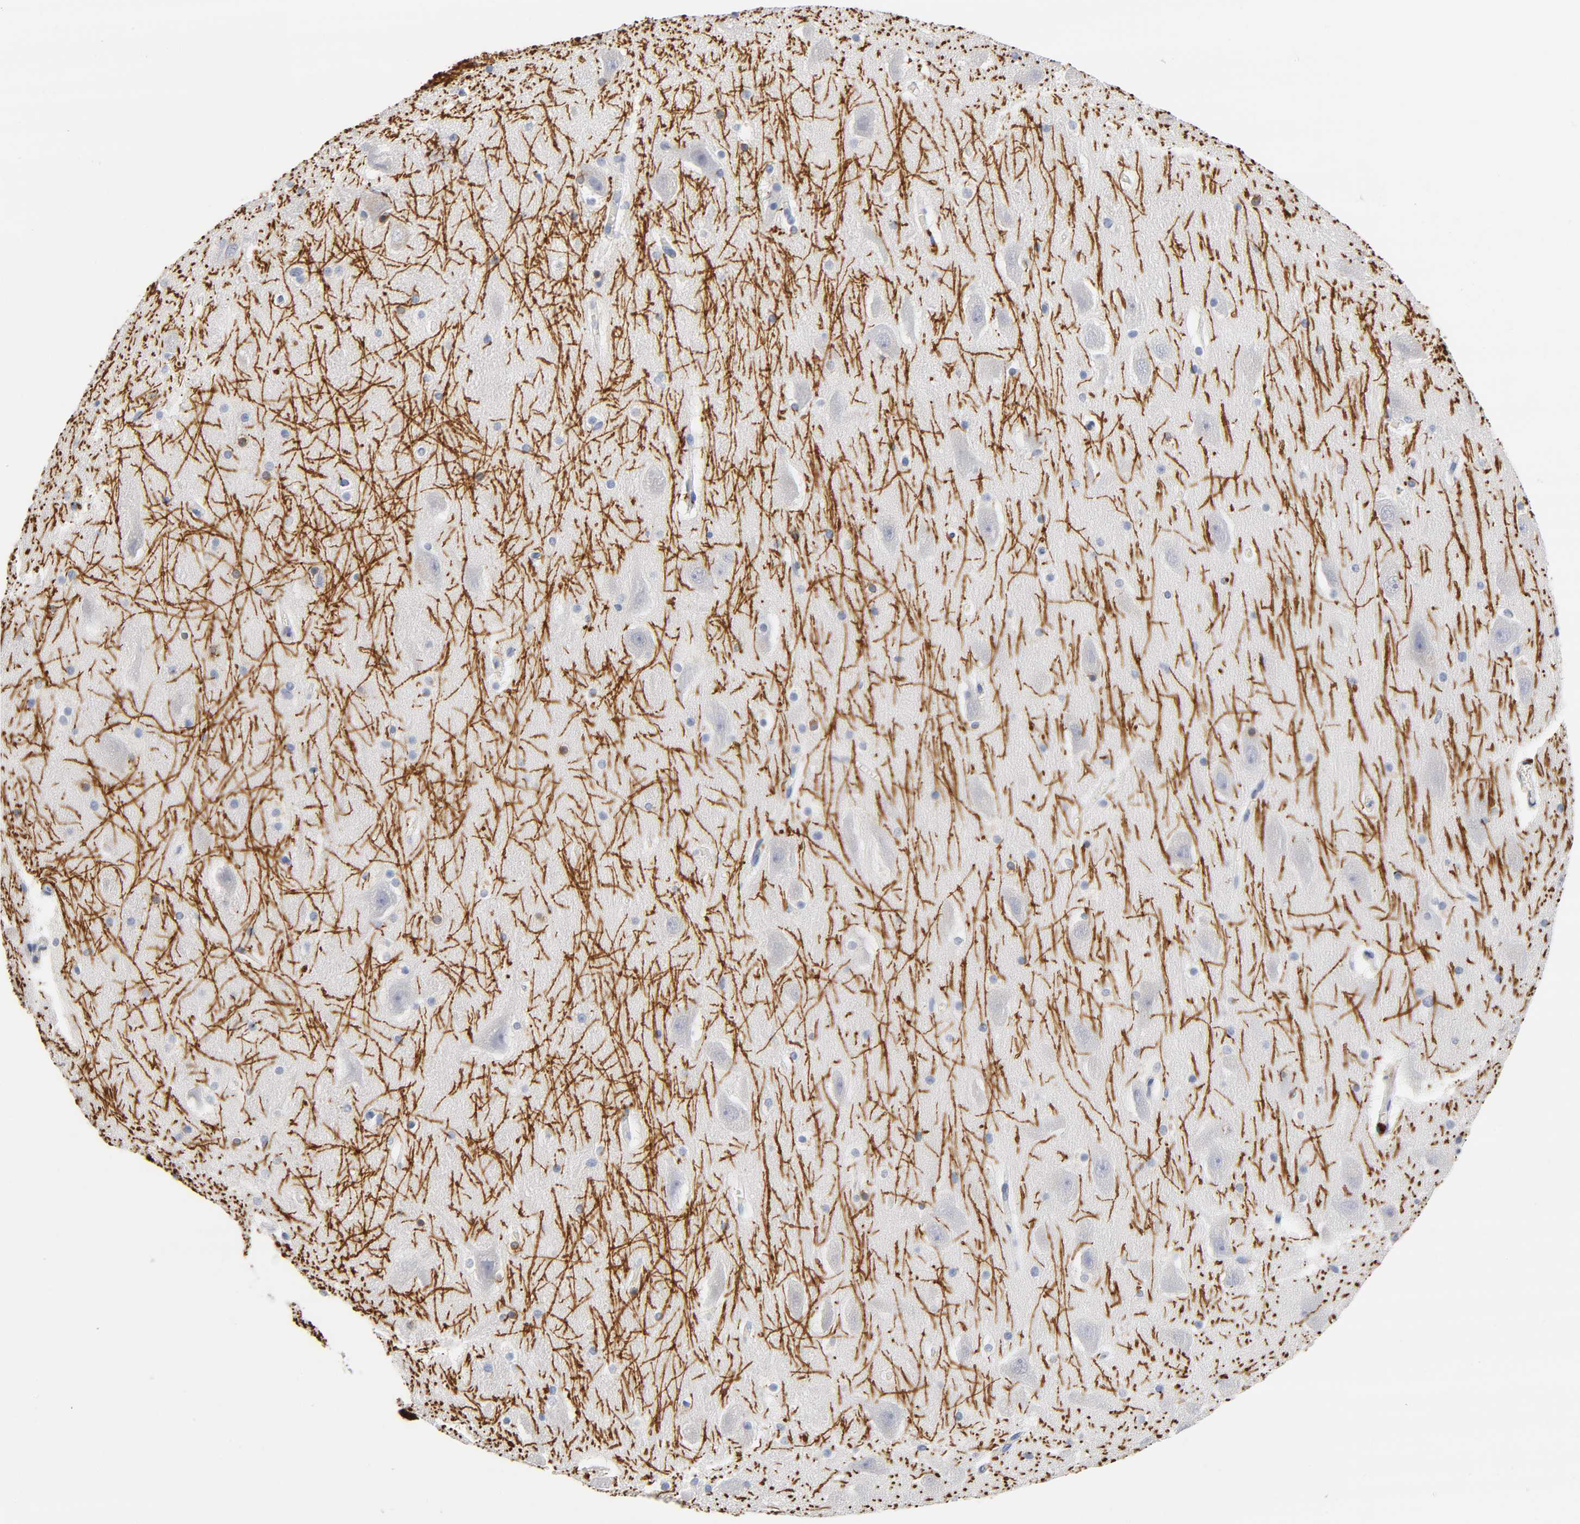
{"staining": {"intensity": "negative", "quantity": "none", "location": "none"}, "tissue": "hippocampus", "cell_type": "Glial cells", "image_type": "normal", "snomed": [{"axis": "morphology", "description": "Normal tissue, NOS"}, {"axis": "topography", "description": "Hippocampus"}], "caption": "Protein analysis of normal hippocampus shows no significant staining in glial cells.", "gene": "PLP1", "patient": {"sex": "male", "age": 45}}